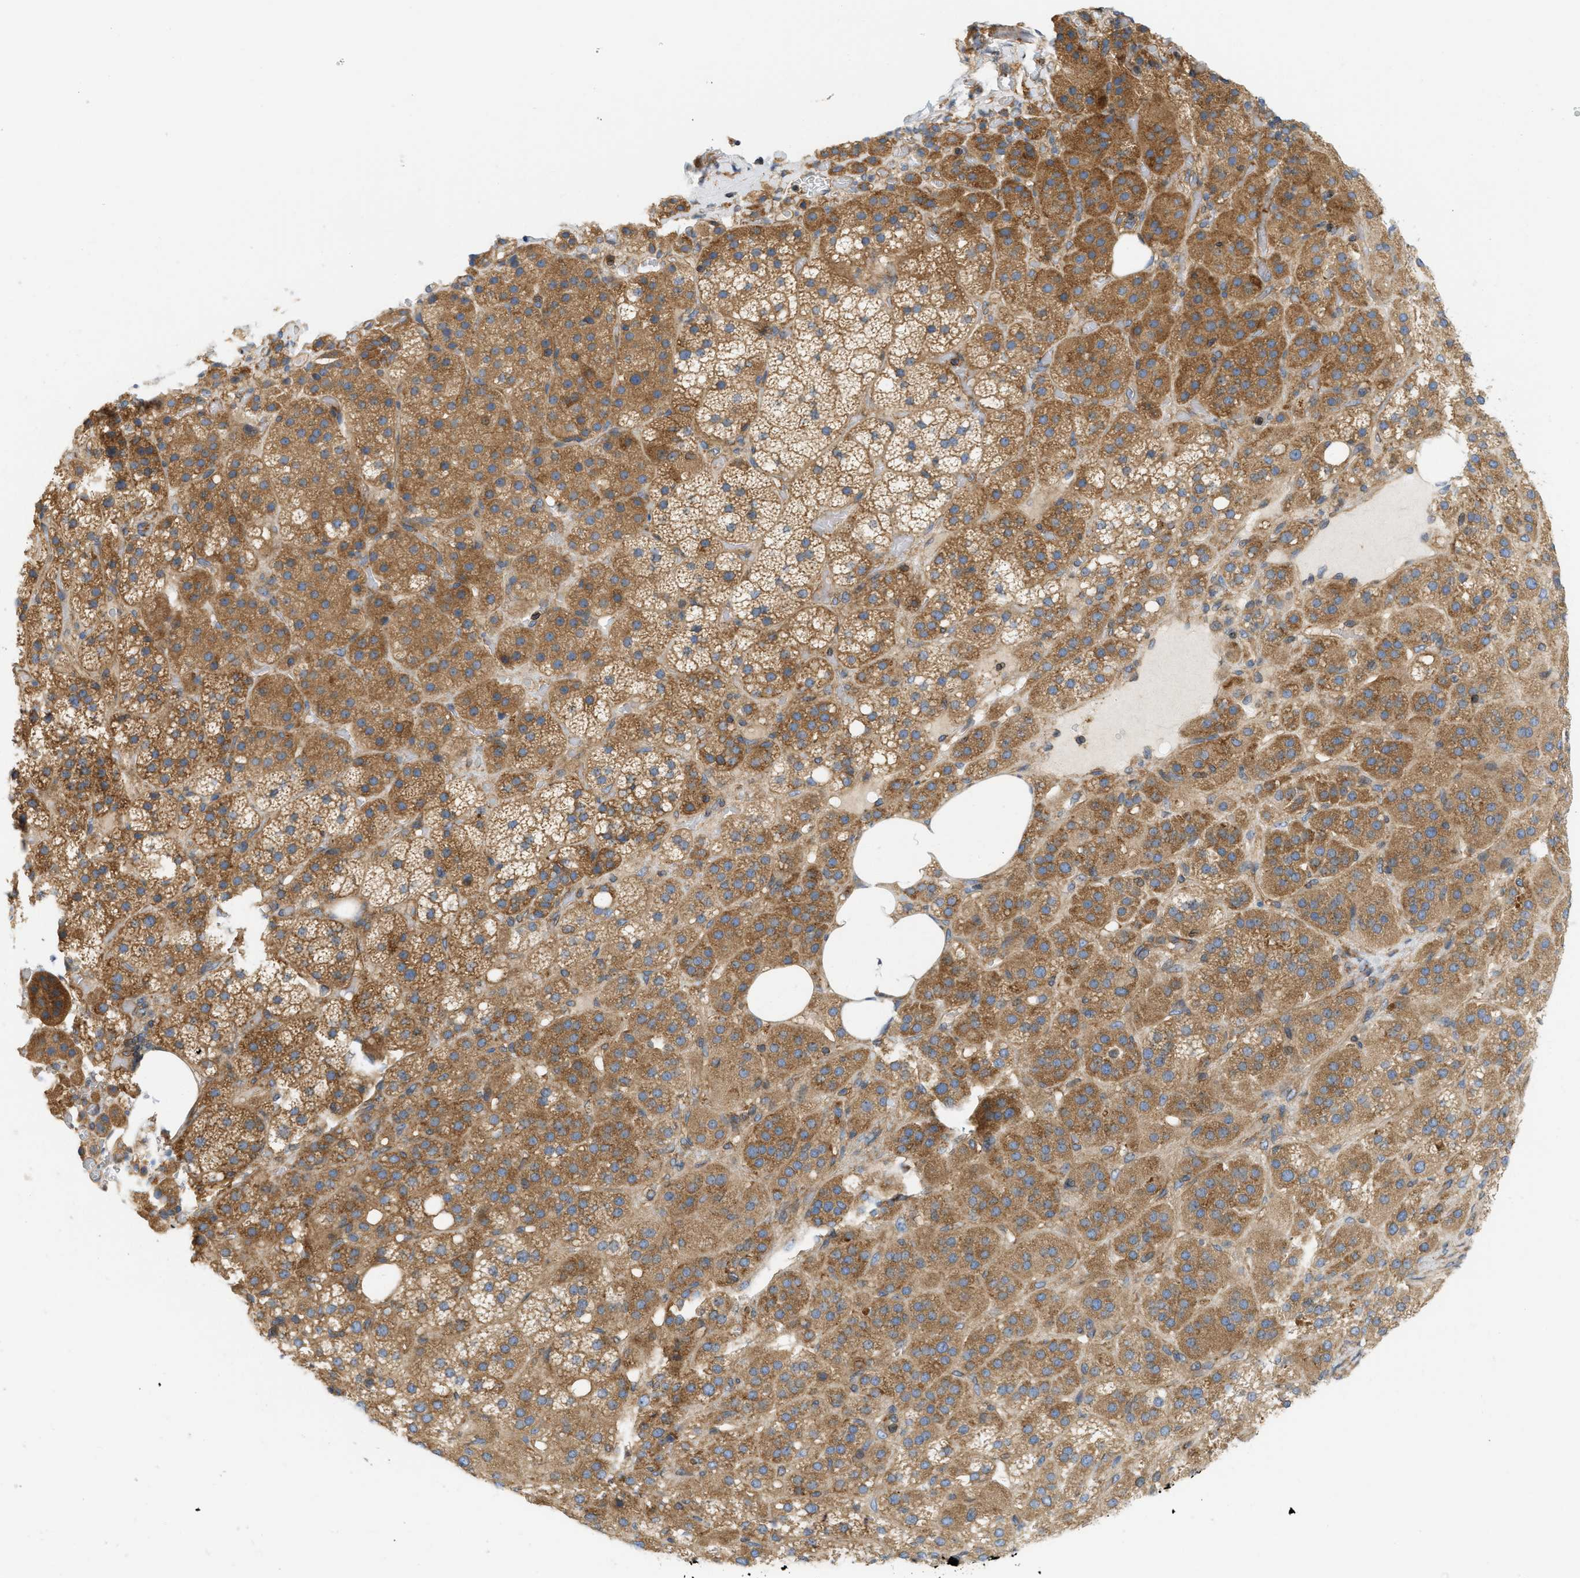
{"staining": {"intensity": "moderate", "quantity": ">75%", "location": "cytoplasmic/membranous"}, "tissue": "adrenal gland", "cell_type": "Glandular cells", "image_type": "normal", "snomed": [{"axis": "morphology", "description": "Normal tissue, NOS"}, {"axis": "topography", "description": "Adrenal gland"}], "caption": "Glandular cells show medium levels of moderate cytoplasmic/membranous staining in about >75% of cells in unremarkable human adrenal gland.", "gene": "STRN", "patient": {"sex": "female", "age": 59}}